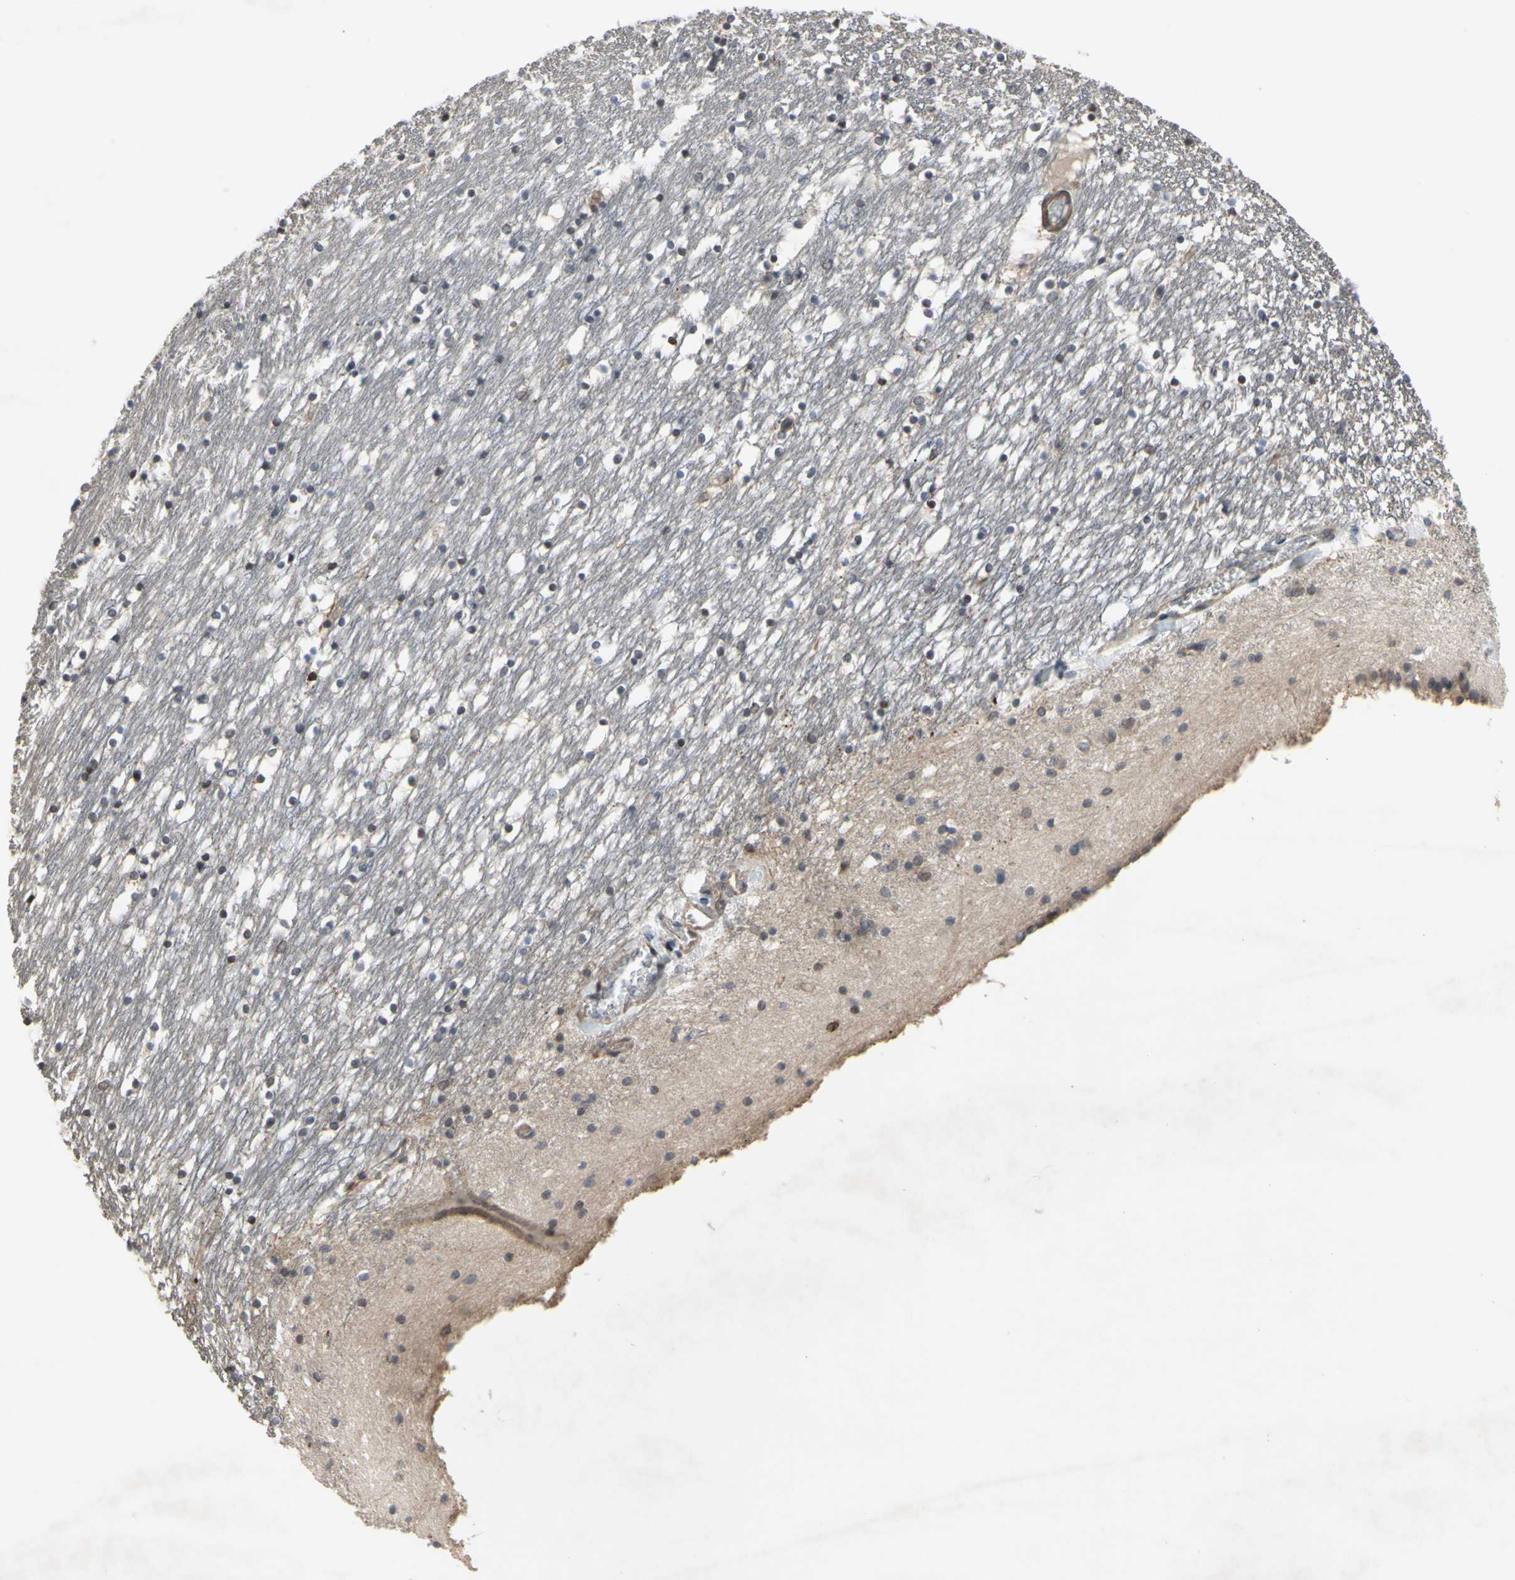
{"staining": {"intensity": "negative", "quantity": "none", "location": "none"}, "tissue": "caudate", "cell_type": "Glial cells", "image_type": "normal", "snomed": [{"axis": "morphology", "description": "Normal tissue, NOS"}, {"axis": "topography", "description": "Lateral ventricle wall"}], "caption": "A photomicrograph of caudate stained for a protein shows no brown staining in glial cells. (Brightfield microscopy of DAB IHC at high magnification).", "gene": "PLXNA2", "patient": {"sex": "male", "age": 45}}